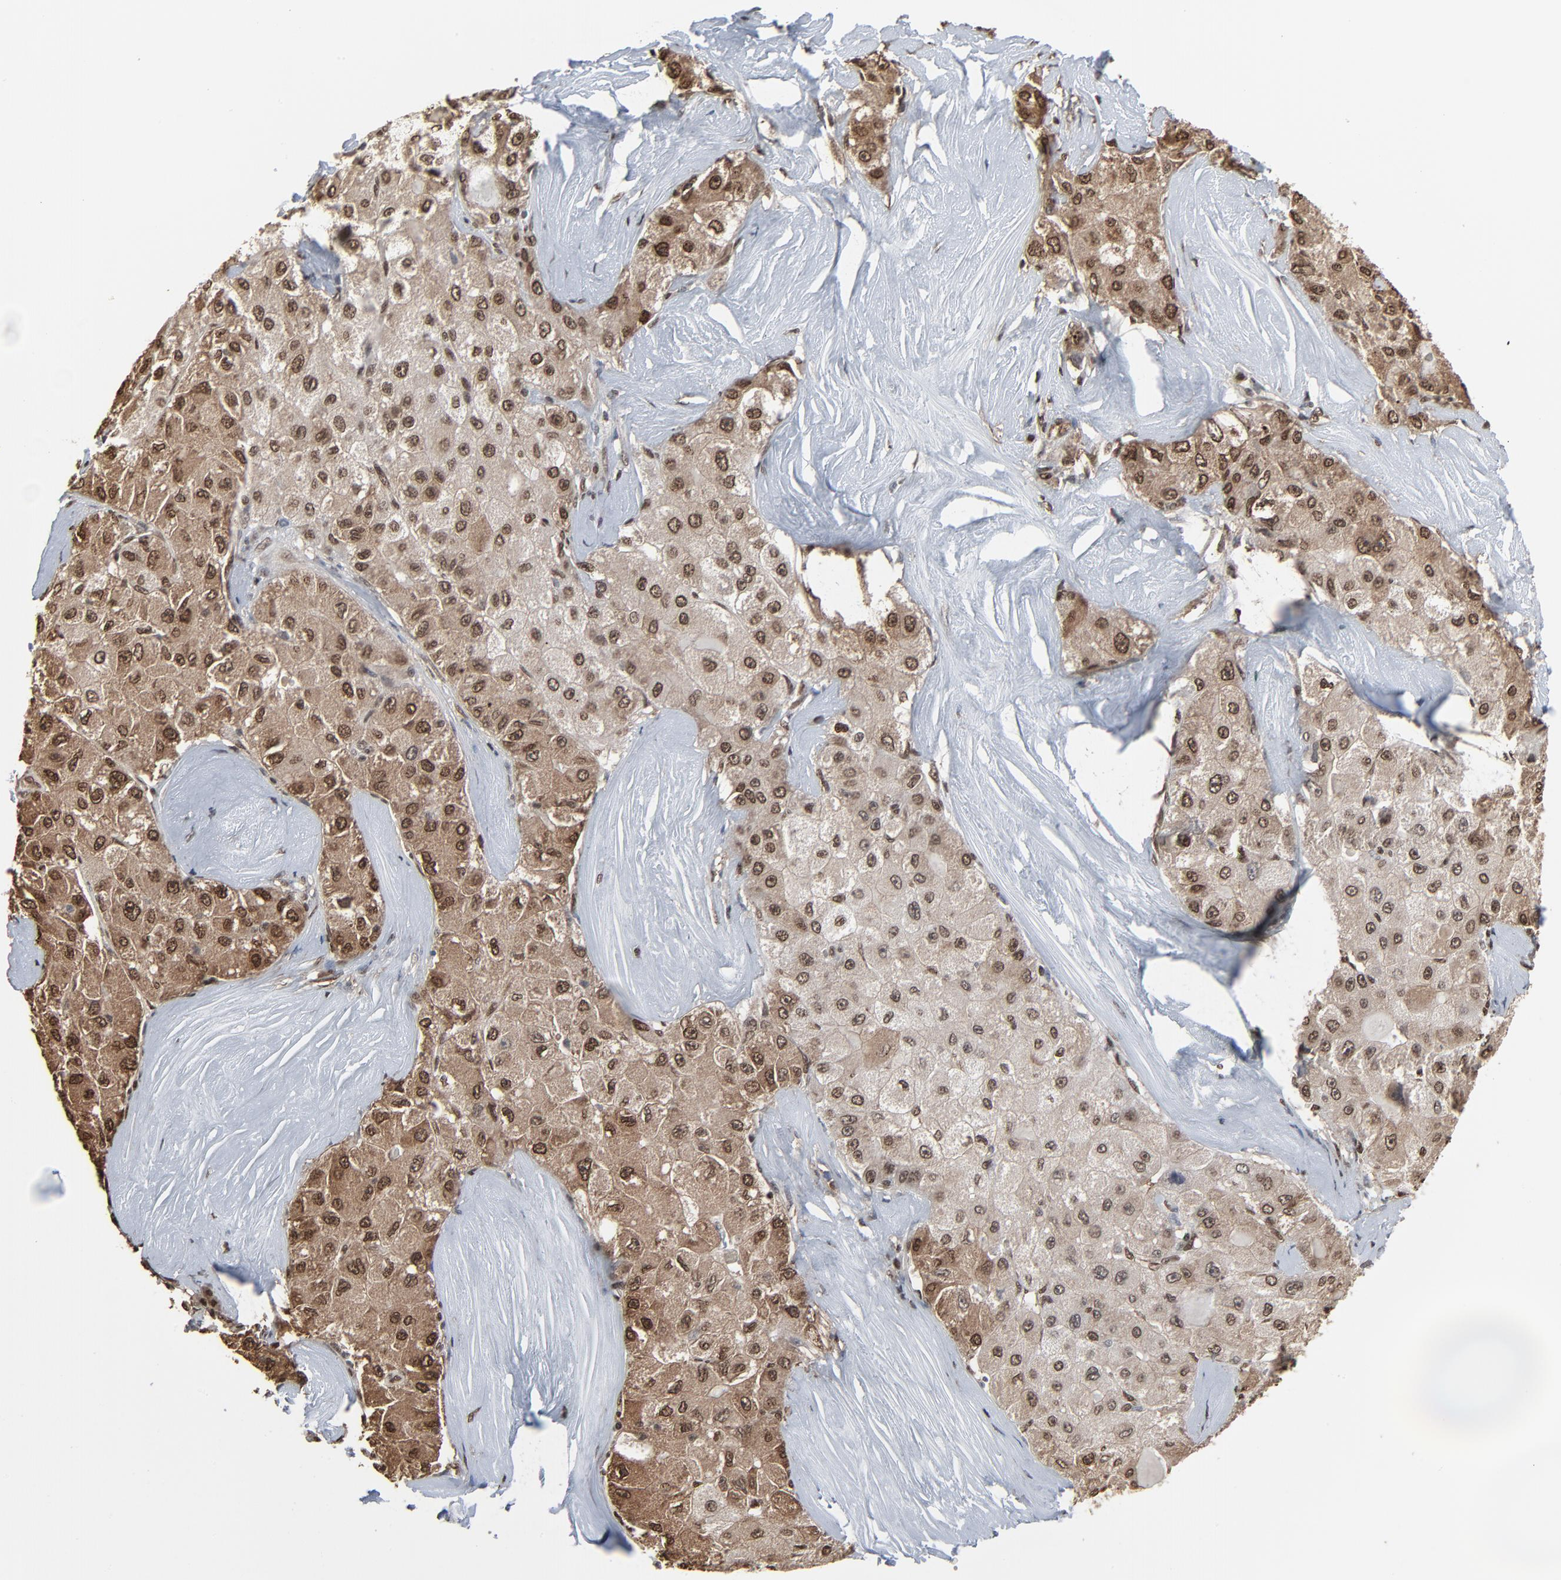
{"staining": {"intensity": "strong", "quantity": ">75%", "location": "cytoplasmic/membranous,nuclear"}, "tissue": "liver cancer", "cell_type": "Tumor cells", "image_type": "cancer", "snomed": [{"axis": "morphology", "description": "Carcinoma, Hepatocellular, NOS"}, {"axis": "topography", "description": "Liver"}], "caption": "A brown stain highlights strong cytoplasmic/membranous and nuclear expression of a protein in hepatocellular carcinoma (liver) tumor cells.", "gene": "MEIS2", "patient": {"sex": "male", "age": 80}}